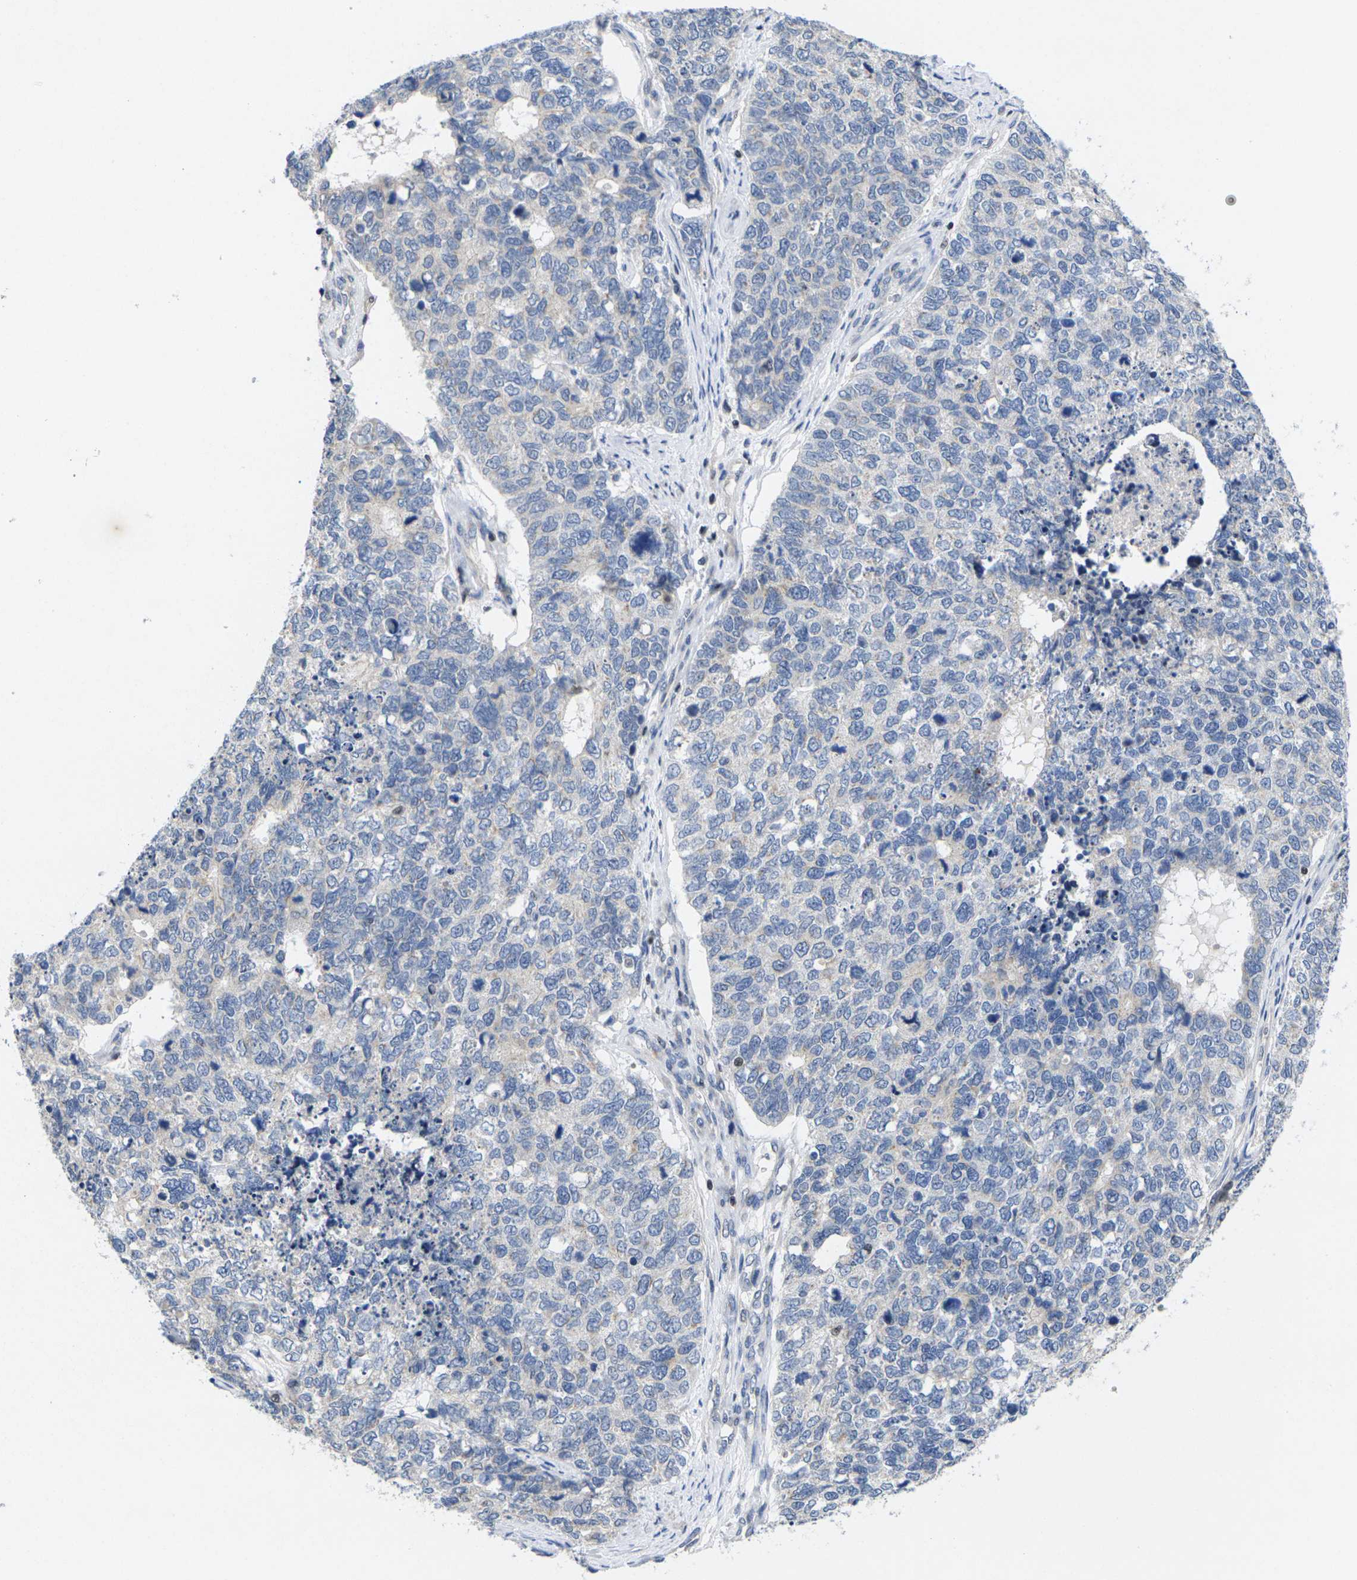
{"staining": {"intensity": "negative", "quantity": "none", "location": "none"}, "tissue": "cervical cancer", "cell_type": "Tumor cells", "image_type": "cancer", "snomed": [{"axis": "morphology", "description": "Squamous cell carcinoma, NOS"}, {"axis": "topography", "description": "Cervix"}], "caption": "There is no significant expression in tumor cells of squamous cell carcinoma (cervical). Brightfield microscopy of IHC stained with DAB (brown) and hematoxylin (blue), captured at high magnification.", "gene": "IKZF1", "patient": {"sex": "female", "age": 63}}